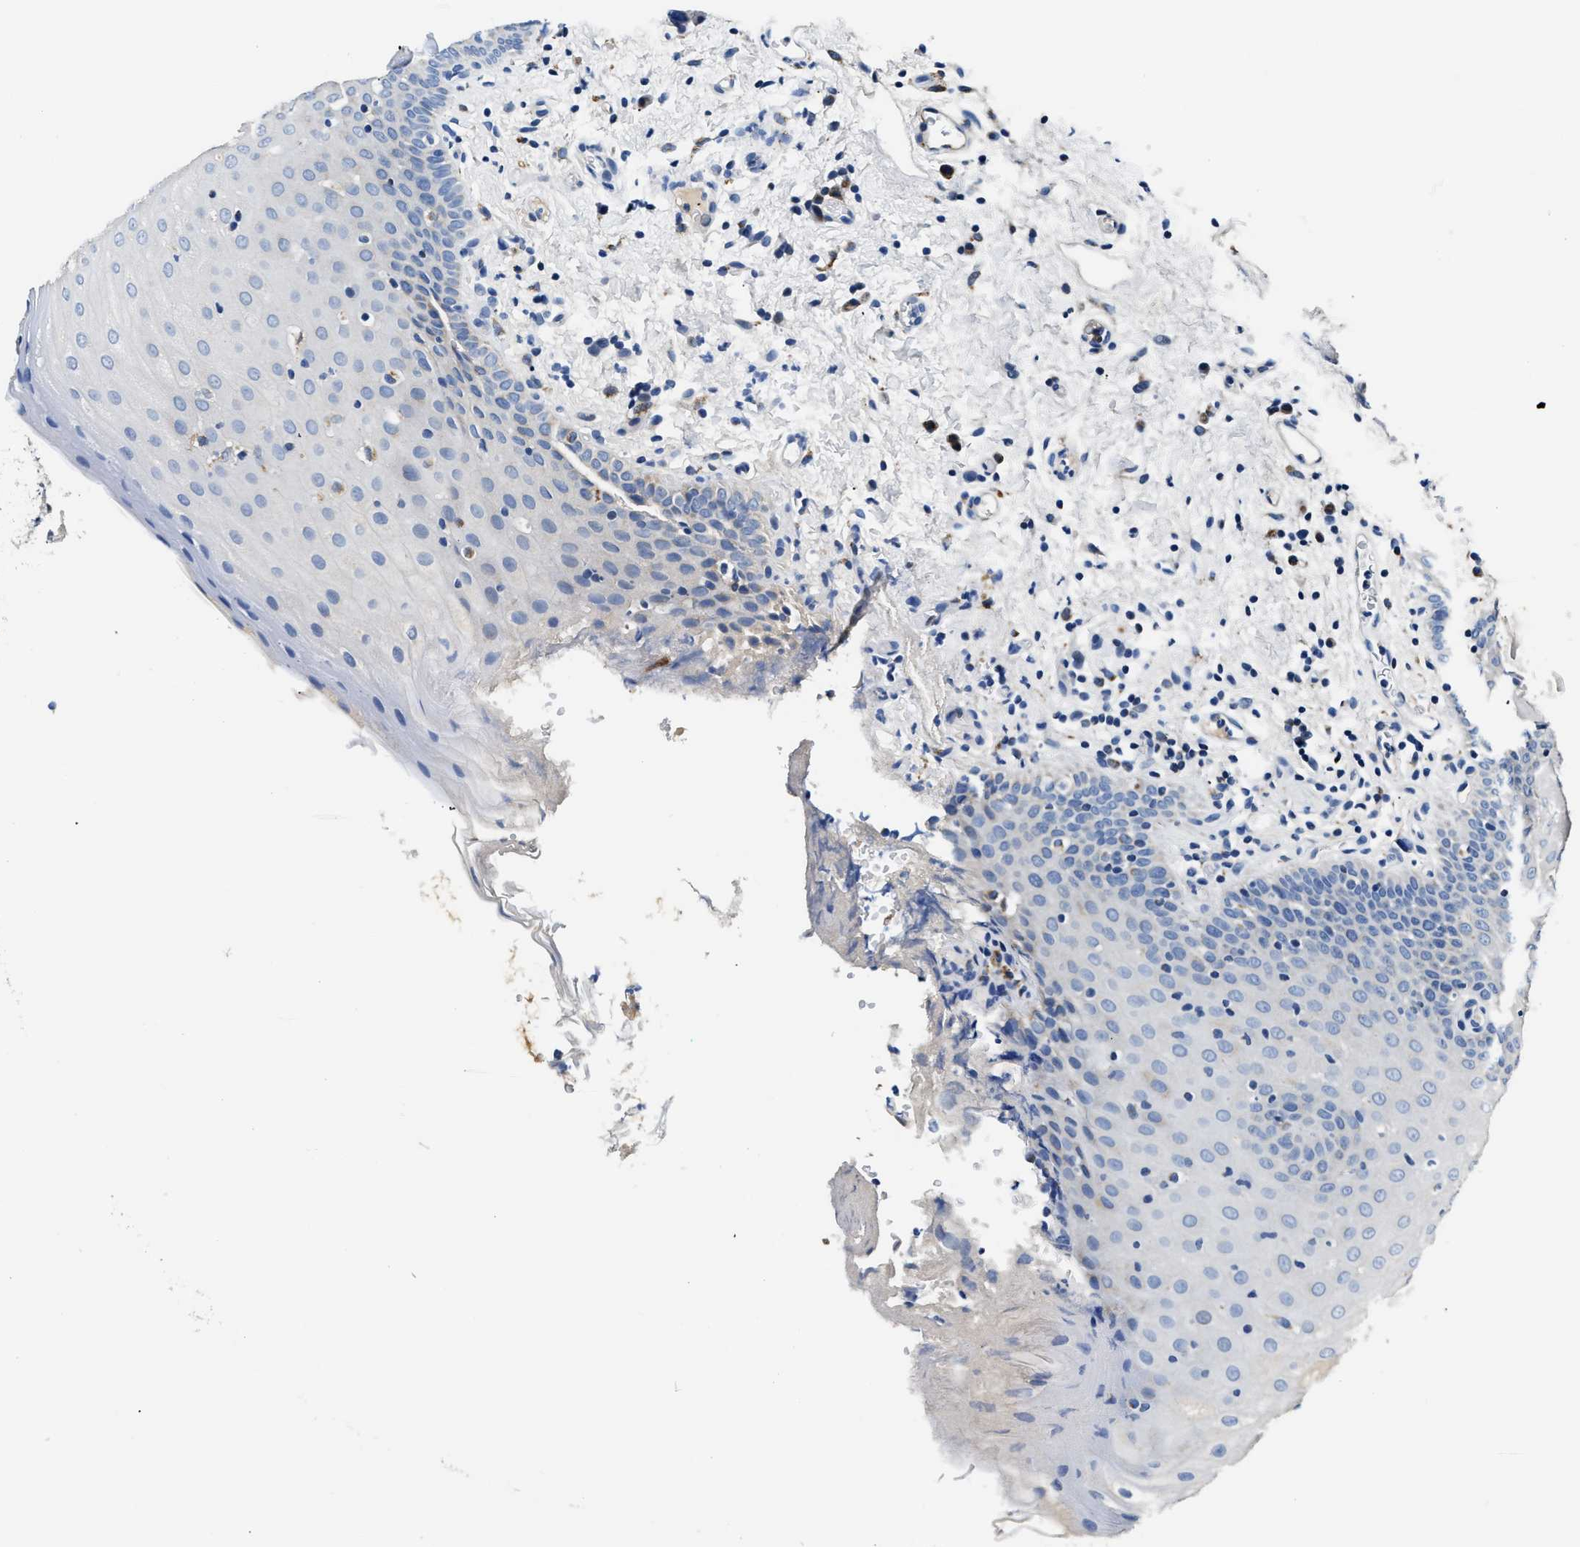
{"staining": {"intensity": "negative", "quantity": "none", "location": "none"}, "tissue": "oral mucosa", "cell_type": "Squamous epithelial cells", "image_type": "normal", "snomed": [{"axis": "morphology", "description": "Normal tissue, NOS"}, {"axis": "topography", "description": "Oral tissue"}], "caption": "Image shows no significant protein staining in squamous epithelial cells of normal oral mucosa. (Brightfield microscopy of DAB (3,3'-diaminobenzidine) immunohistochemistry (IHC) at high magnification).", "gene": "PCK2", "patient": {"sex": "male", "age": 66}}